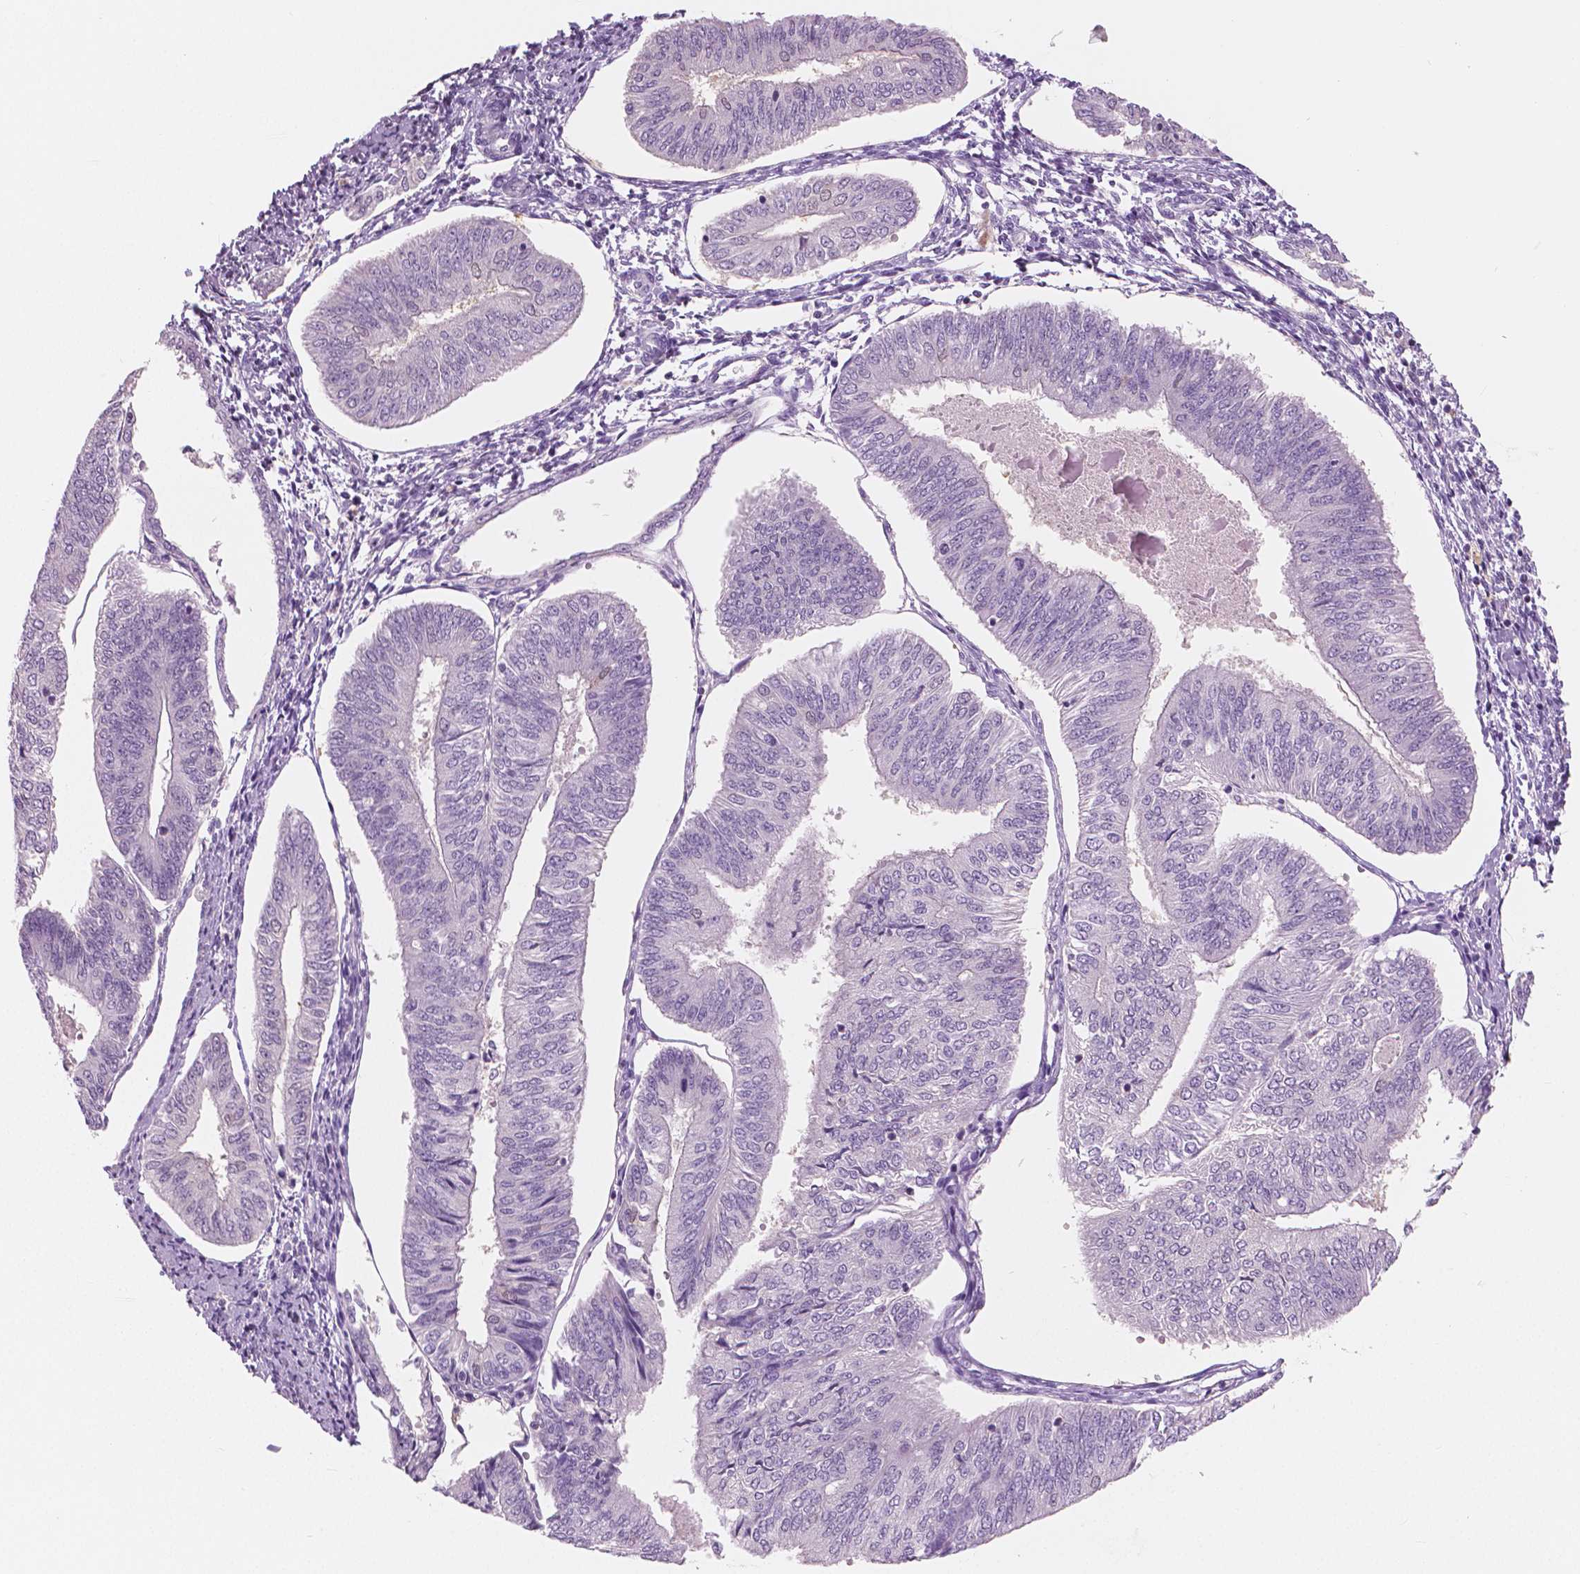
{"staining": {"intensity": "negative", "quantity": "none", "location": "none"}, "tissue": "endometrial cancer", "cell_type": "Tumor cells", "image_type": "cancer", "snomed": [{"axis": "morphology", "description": "Adenocarcinoma, NOS"}, {"axis": "topography", "description": "Endometrium"}], "caption": "IHC of human endometrial cancer (adenocarcinoma) exhibits no positivity in tumor cells.", "gene": "GALM", "patient": {"sex": "female", "age": 58}}